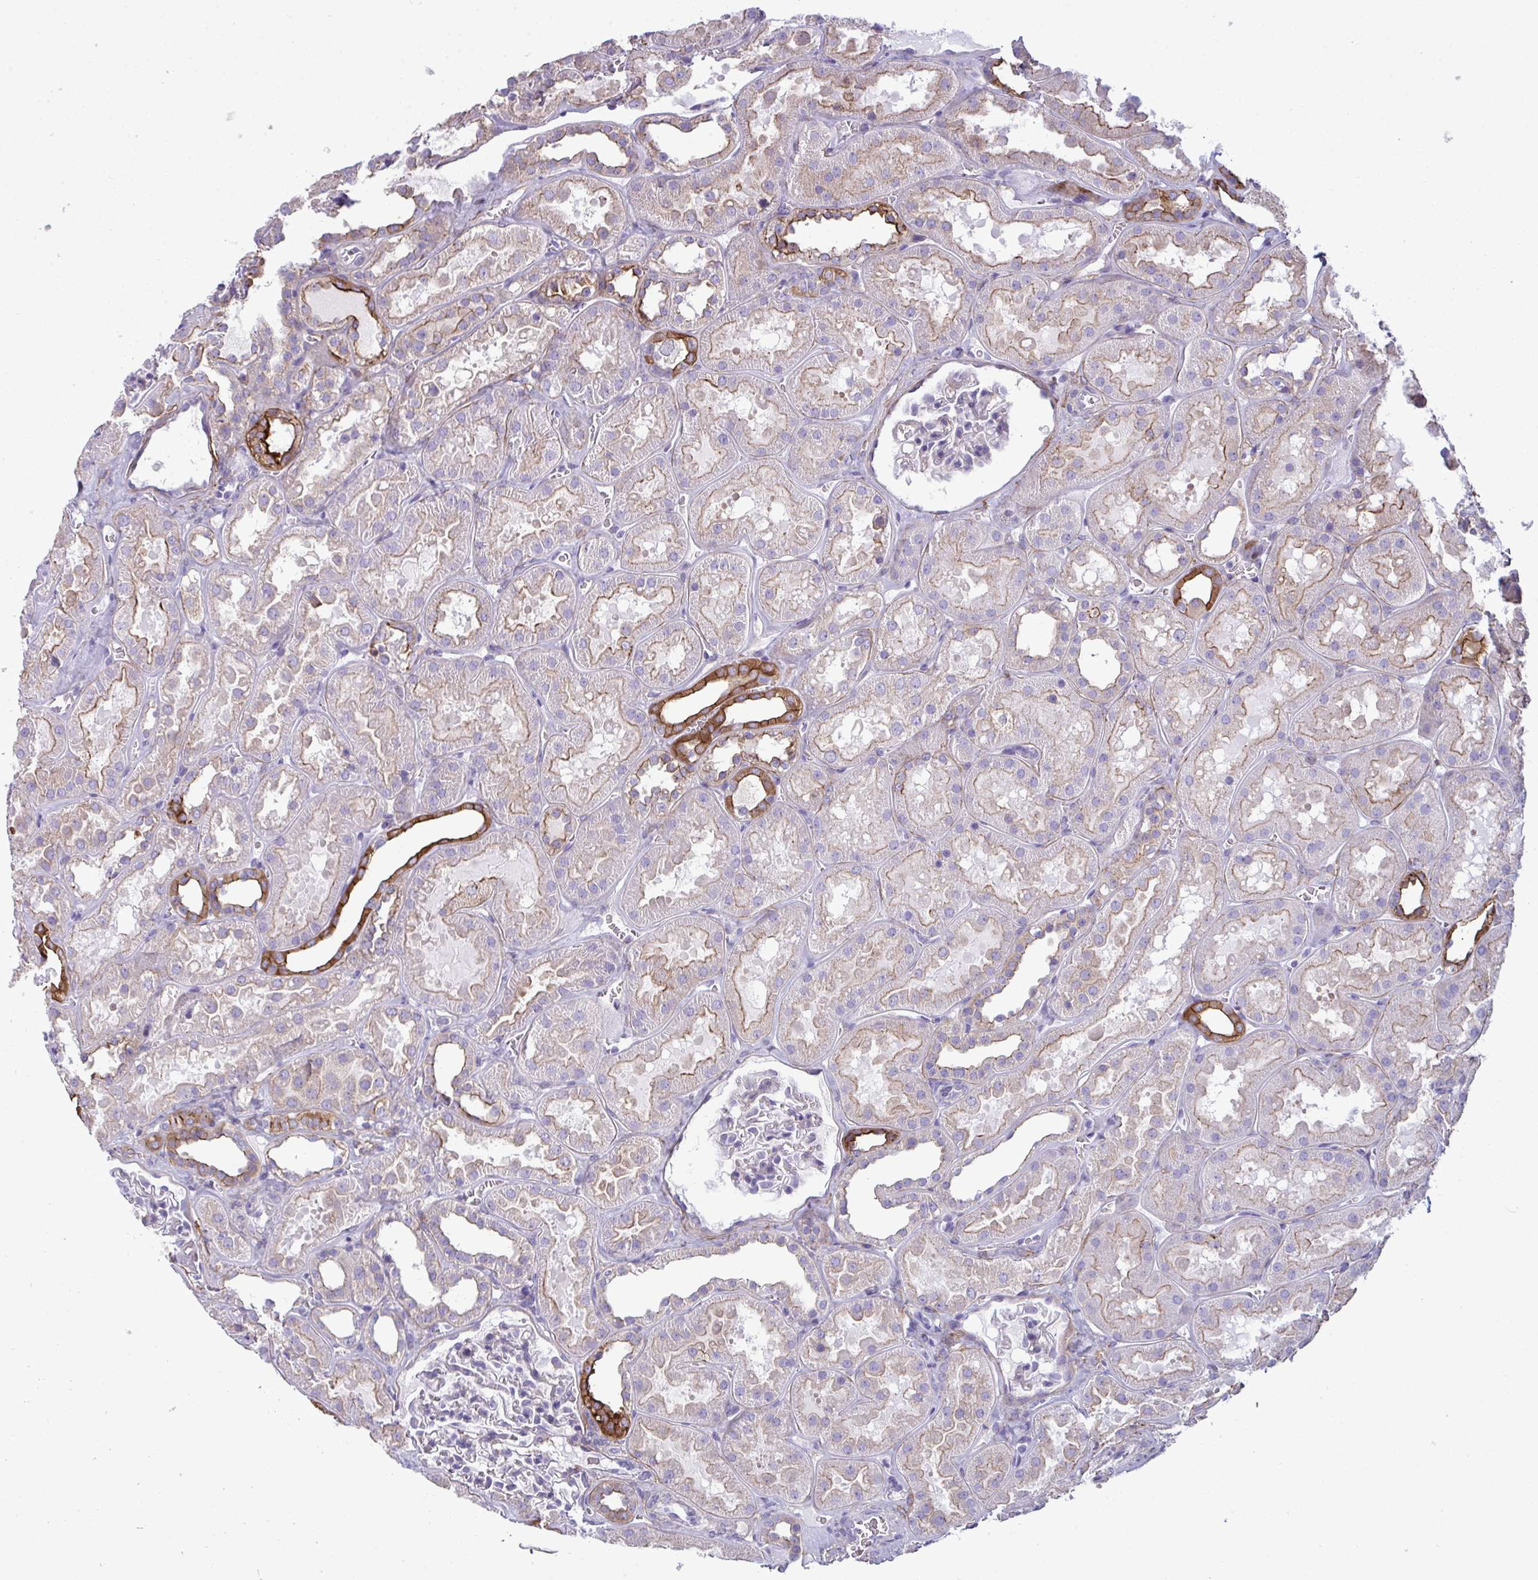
{"staining": {"intensity": "negative", "quantity": "none", "location": "none"}, "tissue": "kidney", "cell_type": "Cells in glomeruli", "image_type": "normal", "snomed": [{"axis": "morphology", "description": "Normal tissue, NOS"}, {"axis": "topography", "description": "Kidney"}], "caption": "DAB (3,3'-diaminobenzidine) immunohistochemical staining of normal kidney exhibits no significant staining in cells in glomeruli.", "gene": "MYH10", "patient": {"sex": "female", "age": 41}}